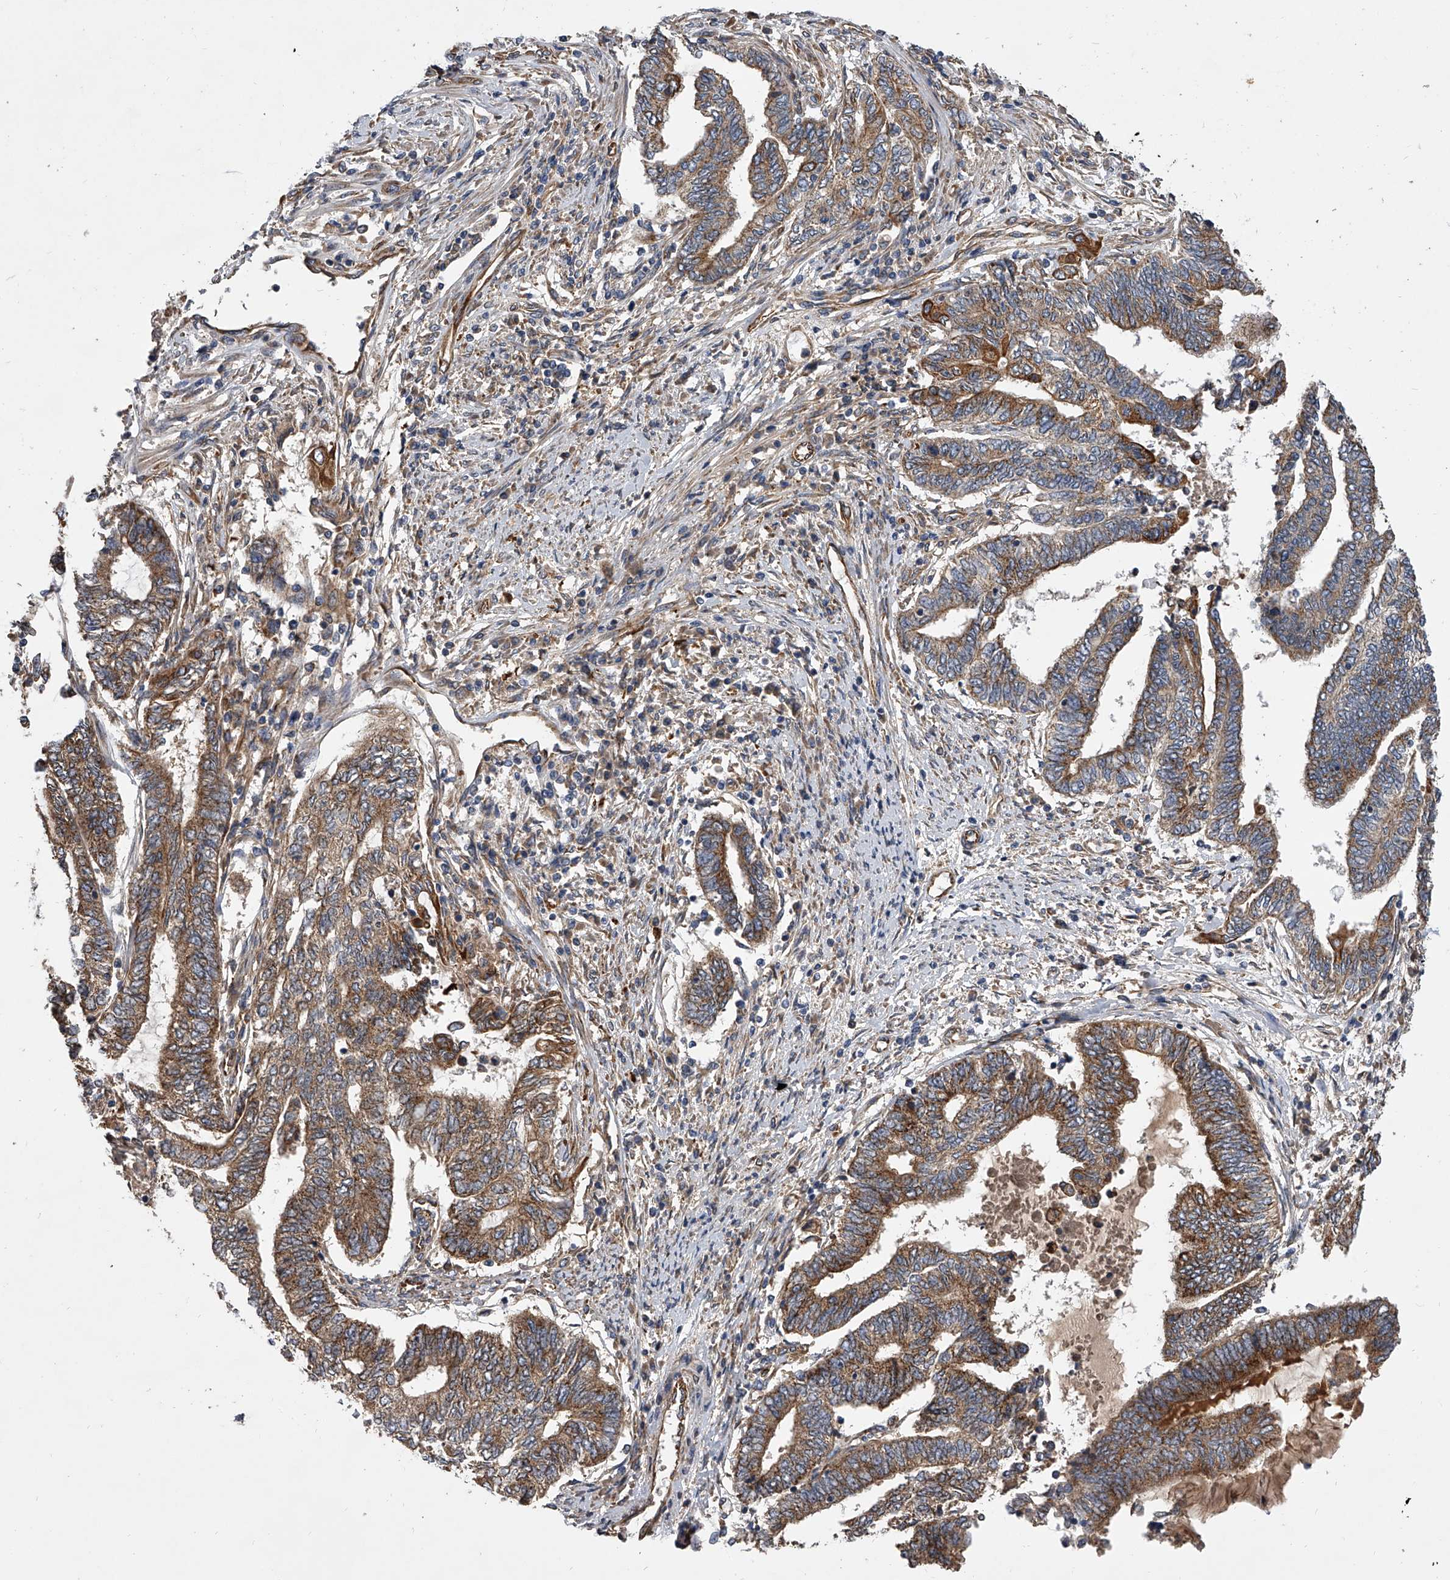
{"staining": {"intensity": "moderate", "quantity": ">75%", "location": "cytoplasmic/membranous"}, "tissue": "endometrial cancer", "cell_type": "Tumor cells", "image_type": "cancer", "snomed": [{"axis": "morphology", "description": "Adenocarcinoma, NOS"}, {"axis": "topography", "description": "Uterus"}, {"axis": "topography", "description": "Endometrium"}], "caption": "IHC photomicrograph of human endometrial cancer (adenocarcinoma) stained for a protein (brown), which displays medium levels of moderate cytoplasmic/membranous expression in approximately >75% of tumor cells.", "gene": "EXOC4", "patient": {"sex": "female", "age": 70}}